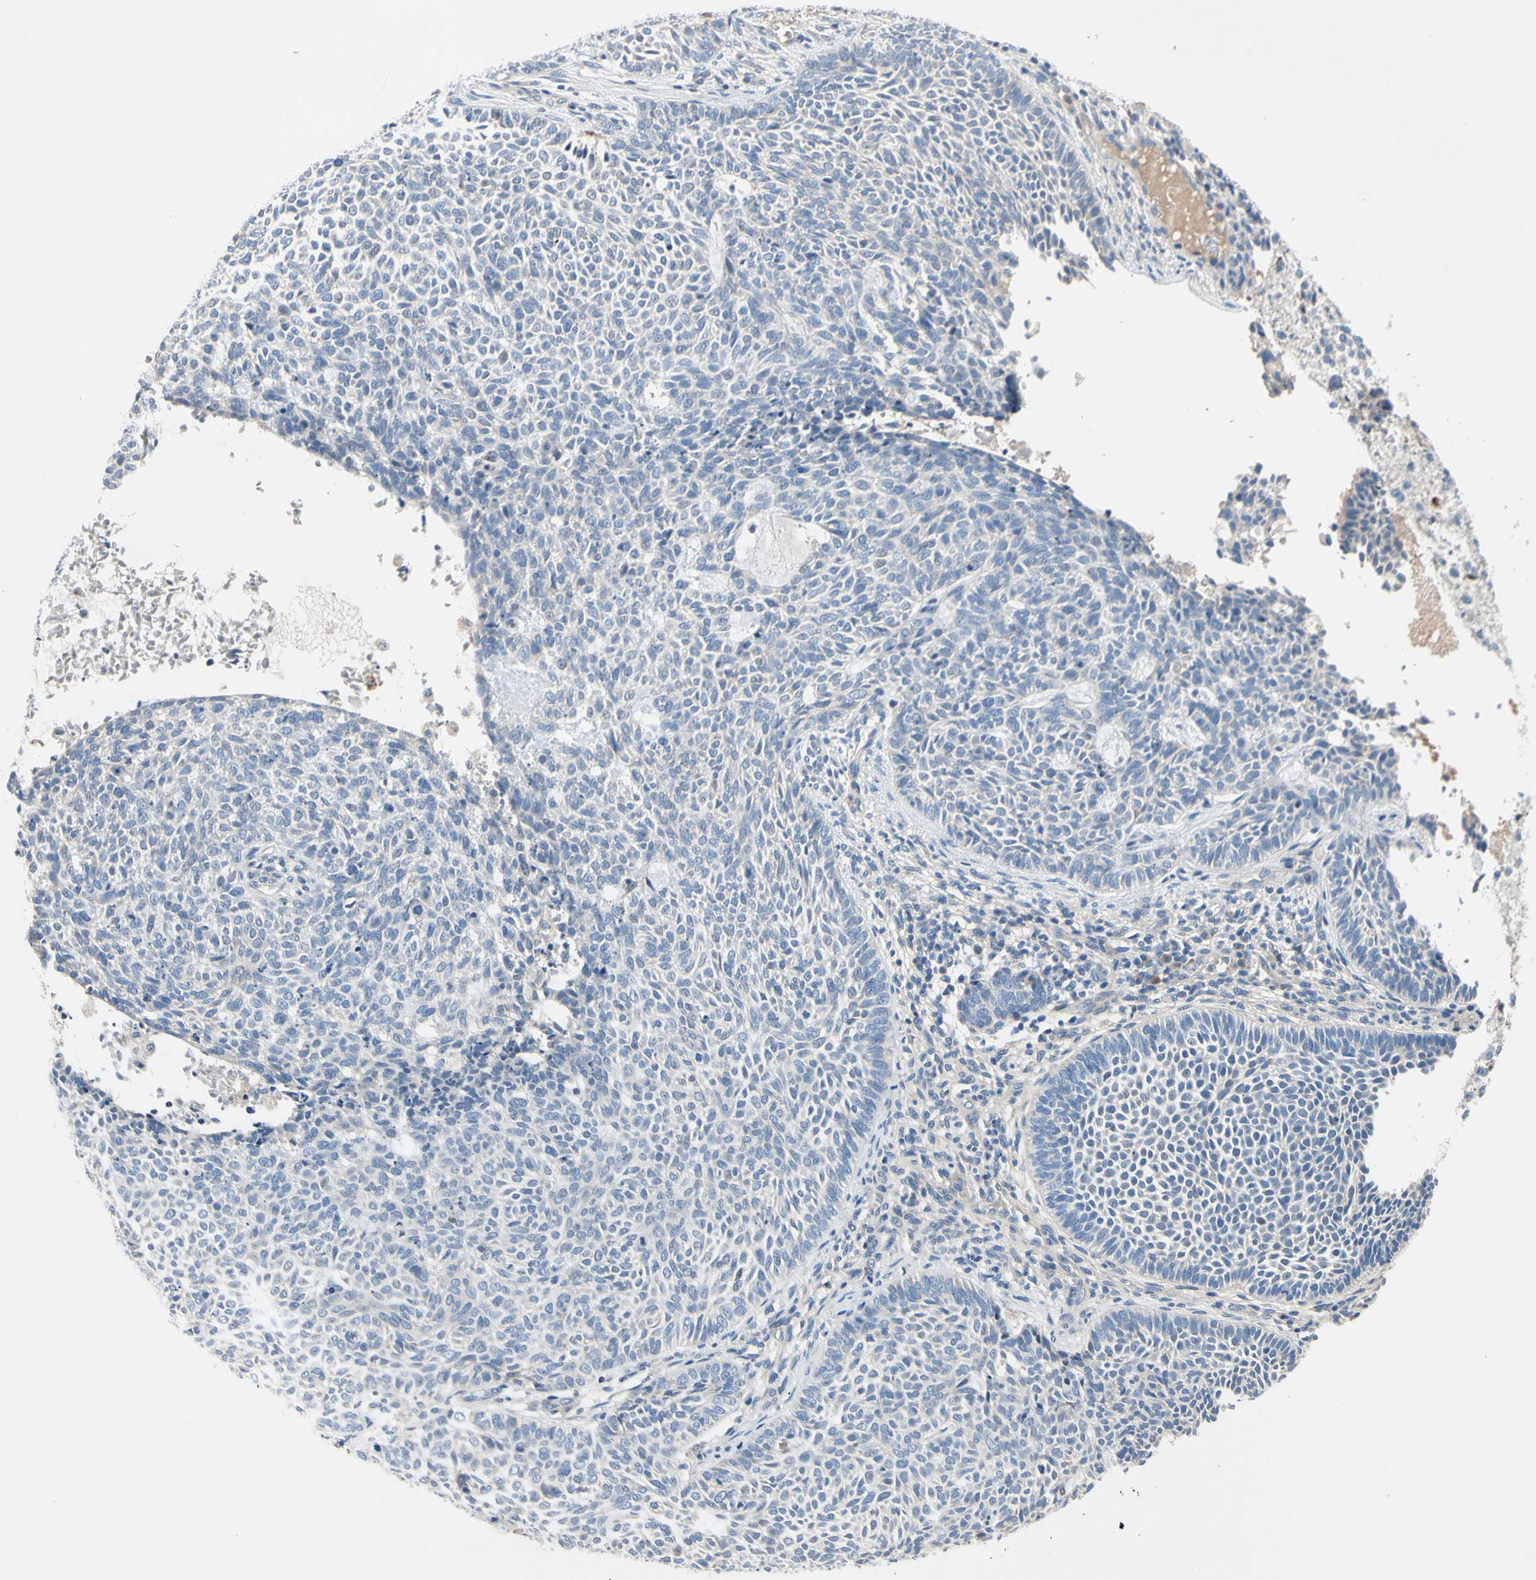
{"staining": {"intensity": "negative", "quantity": "none", "location": "none"}, "tissue": "skin cancer", "cell_type": "Tumor cells", "image_type": "cancer", "snomed": [{"axis": "morphology", "description": "Basal cell carcinoma"}, {"axis": "topography", "description": "Skin"}], "caption": "DAB immunohistochemical staining of human skin basal cell carcinoma exhibits no significant staining in tumor cells.", "gene": "GAS6", "patient": {"sex": "male", "age": 87}}